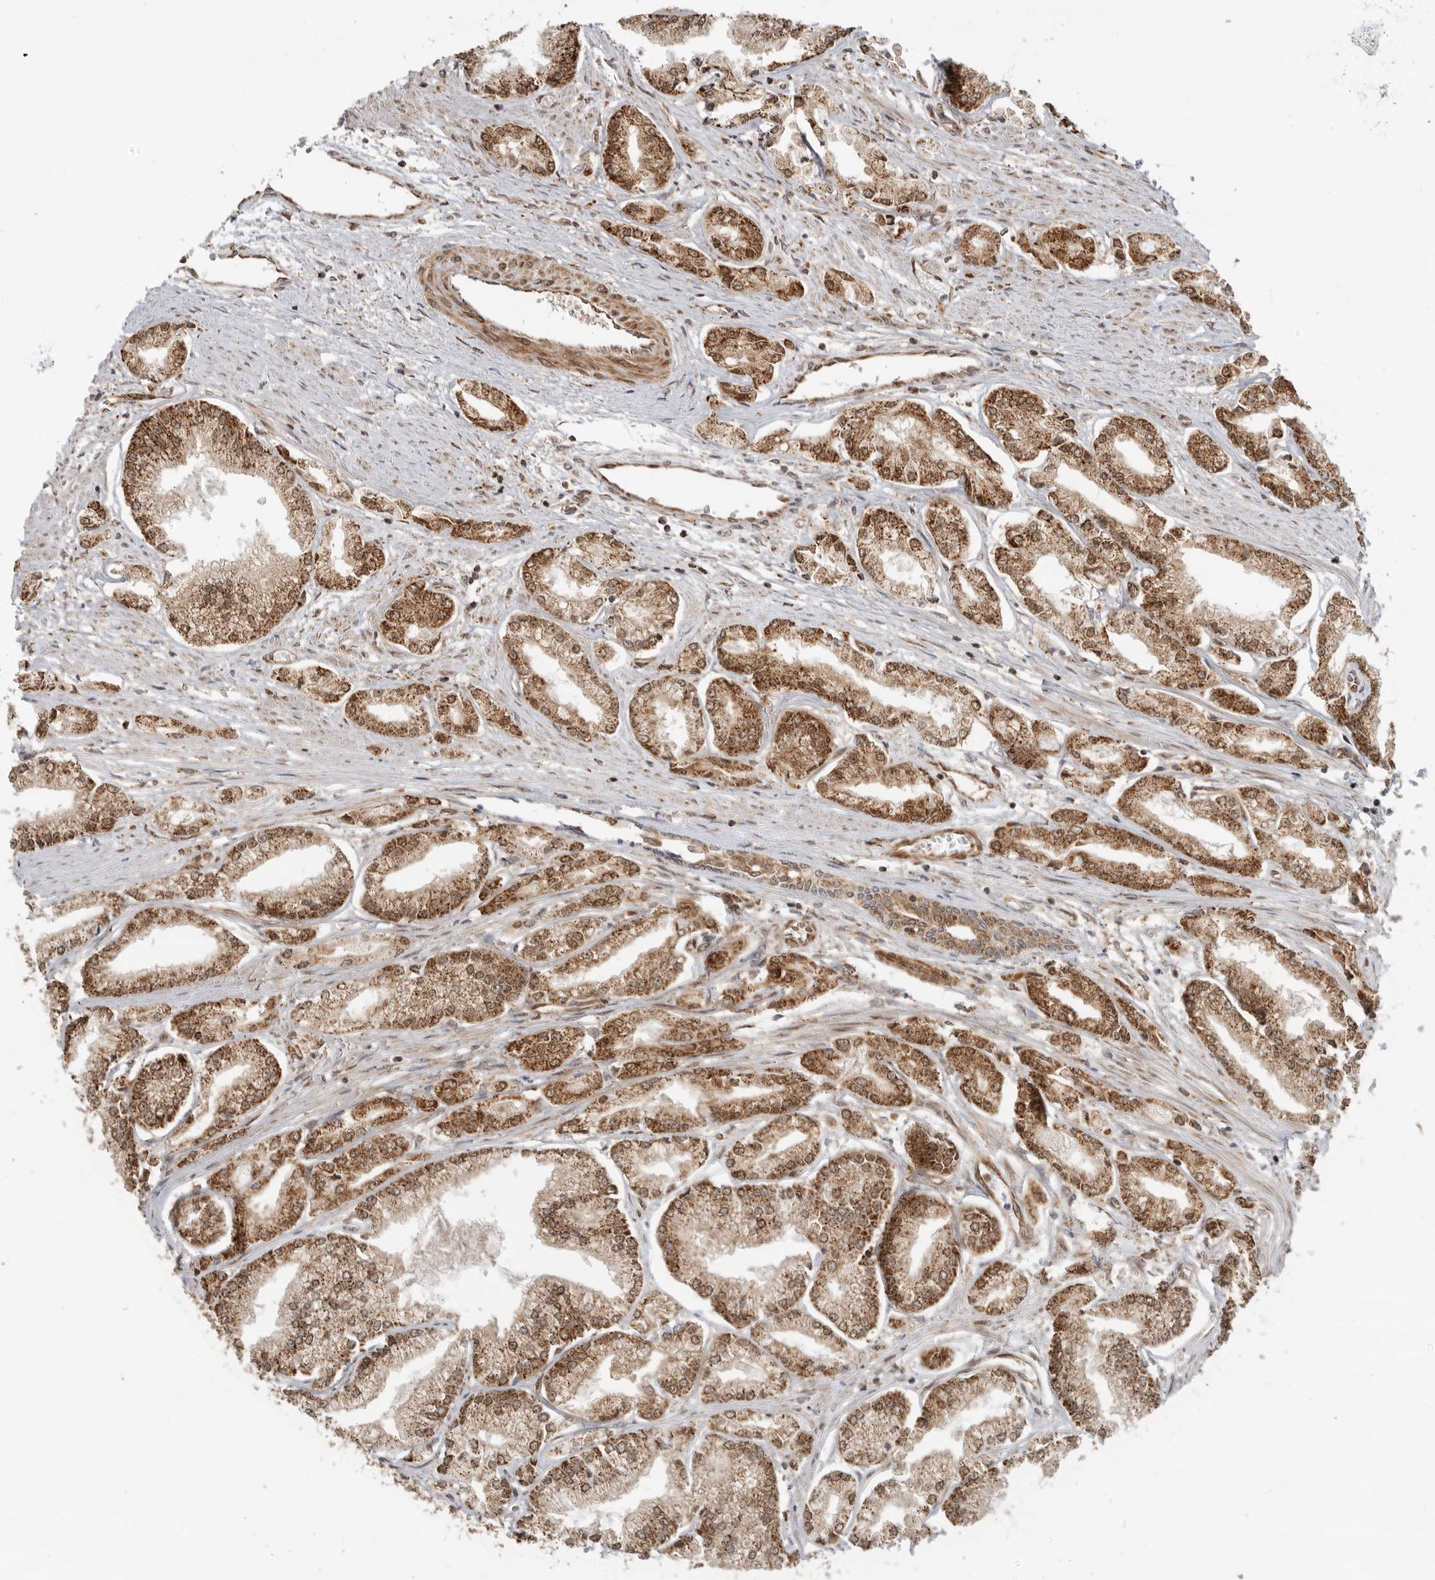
{"staining": {"intensity": "strong", "quantity": "25%-75%", "location": "cytoplasmic/membranous"}, "tissue": "prostate cancer", "cell_type": "Tumor cells", "image_type": "cancer", "snomed": [{"axis": "morphology", "description": "Adenocarcinoma, Low grade"}, {"axis": "topography", "description": "Prostate"}], "caption": "The photomicrograph reveals staining of prostate cancer (adenocarcinoma (low-grade)), revealing strong cytoplasmic/membranous protein staining (brown color) within tumor cells.", "gene": "DCAF8", "patient": {"sex": "male", "age": 52}}